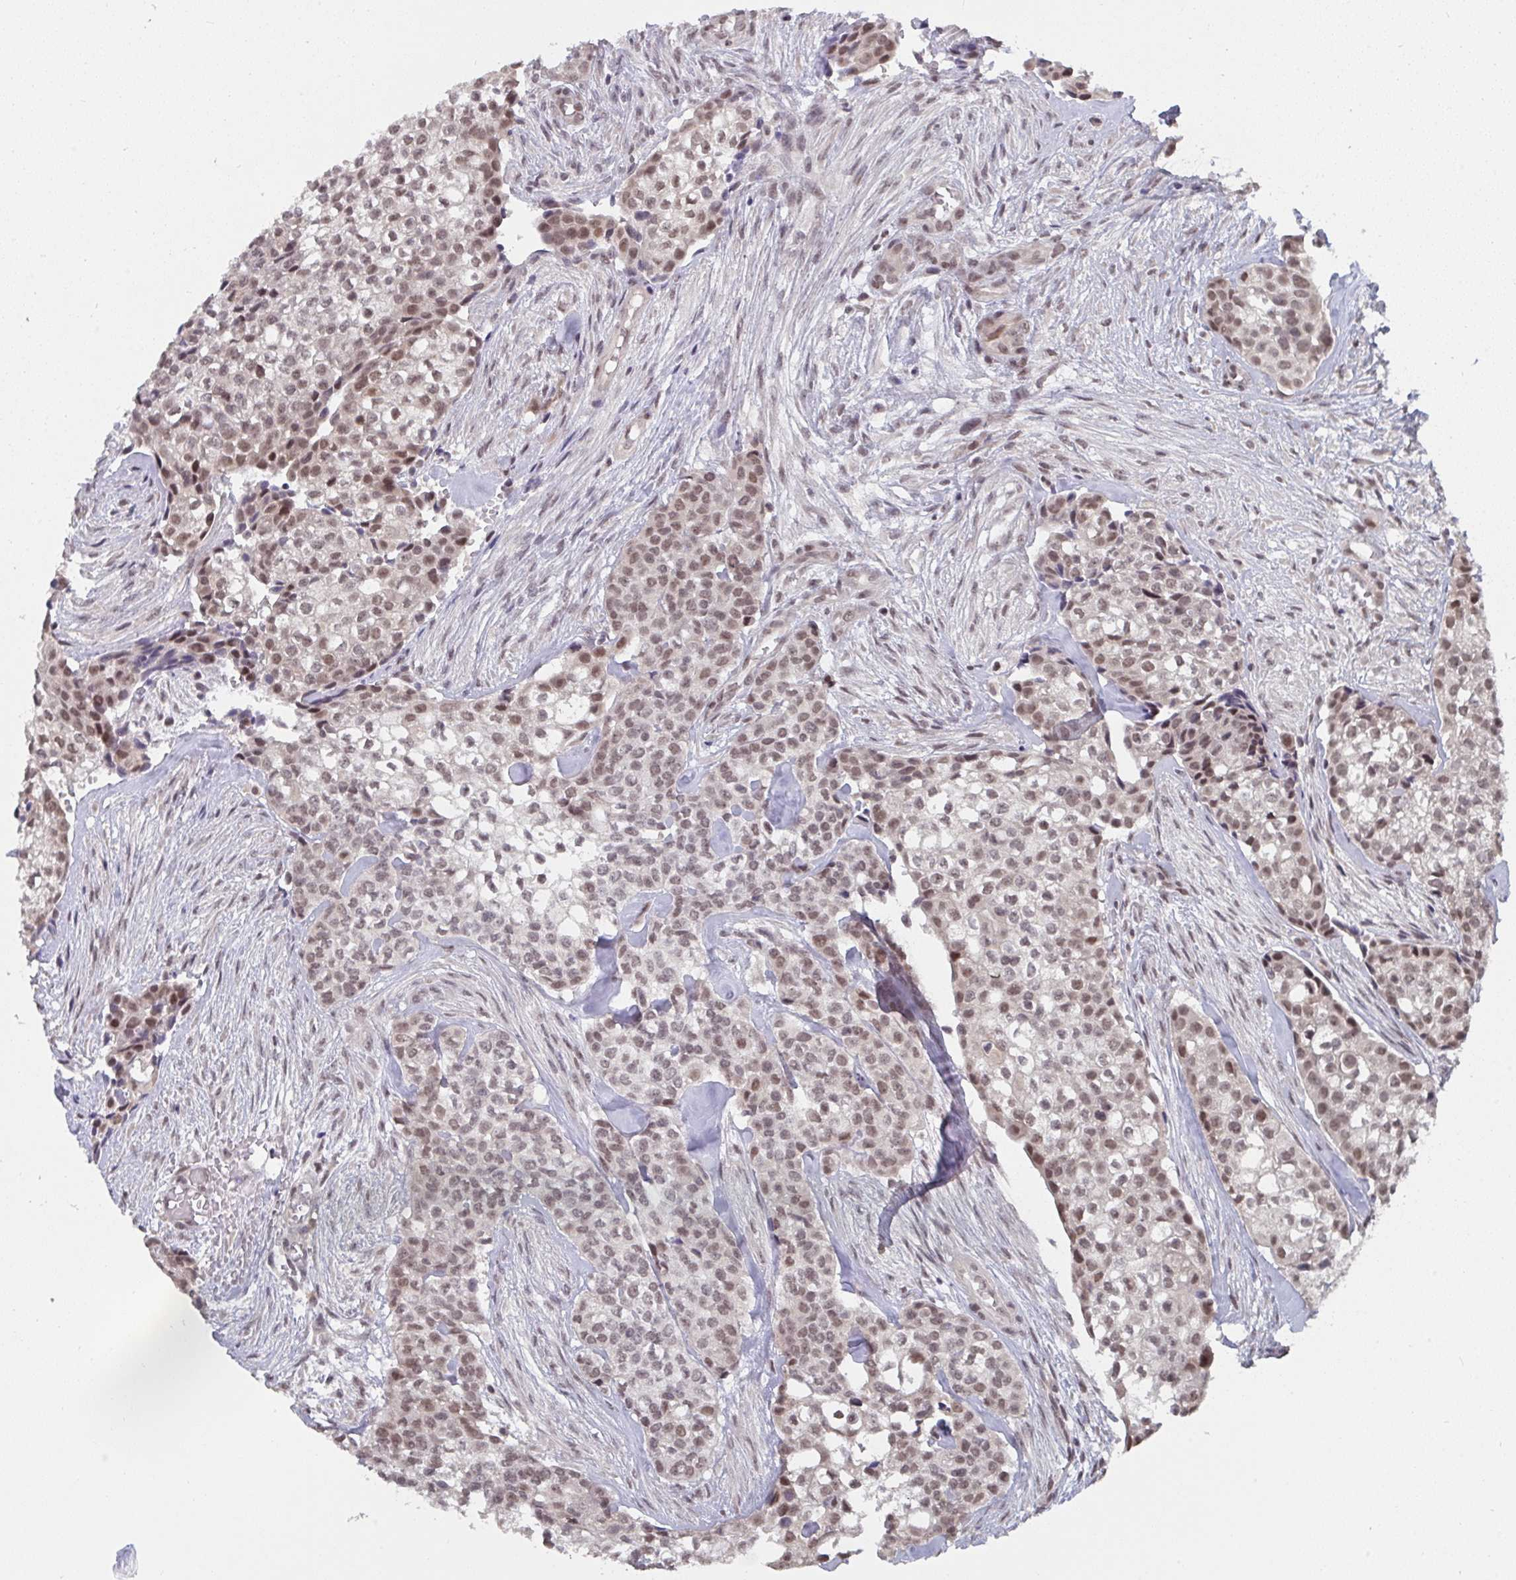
{"staining": {"intensity": "moderate", "quantity": ">75%", "location": "nuclear"}, "tissue": "head and neck cancer", "cell_type": "Tumor cells", "image_type": "cancer", "snomed": [{"axis": "morphology", "description": "Adenocarcinoma, NOS"}, {"axis": "topography", "description": "Head-Neck"}], "caption": "Adenocarcinoma (head and neck) tissue shows moderate nuclear expression in approximately >75% of tumor cells", "gene": "JMJD1C", "patient": {"sex": "male", "age": 81}}